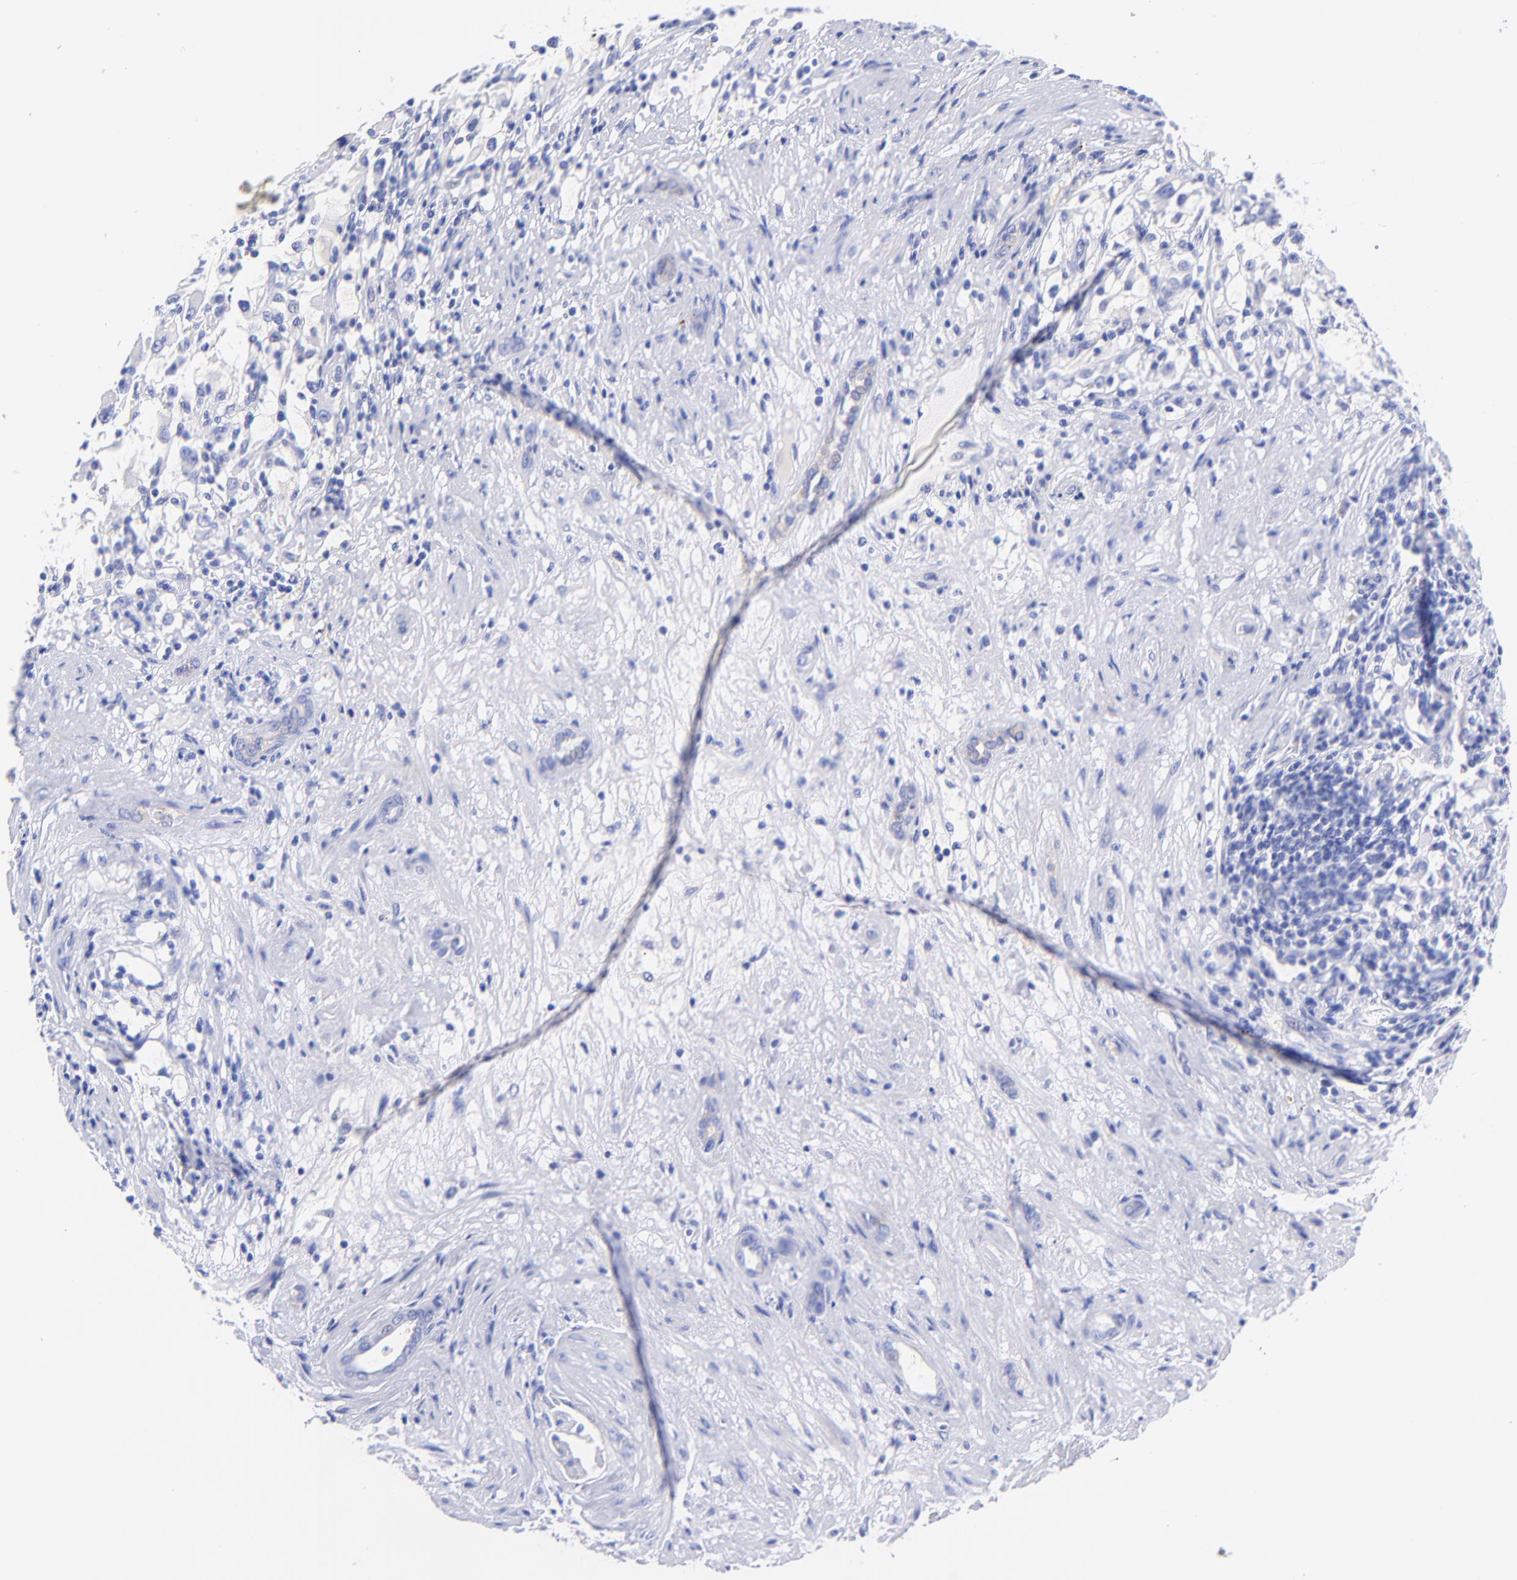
{"staining": {"intensity": "negative", "quantity": "none", "location": "none"}, "tissue": "renal cancer", "cell_type": "Tumor cells", "image_type": "cancer", "snomed": [{"axis": "morphology", "description": "Adenocarcinoma, NOS"}, {"axis": "topography", "description": "Kidney"}], "caption": "Tumor cells are negative for brown protein staining in renal cancer (adenocarcinoma).", "gene": "GPHN", "patient": {"sex": "female", "age": 52}}